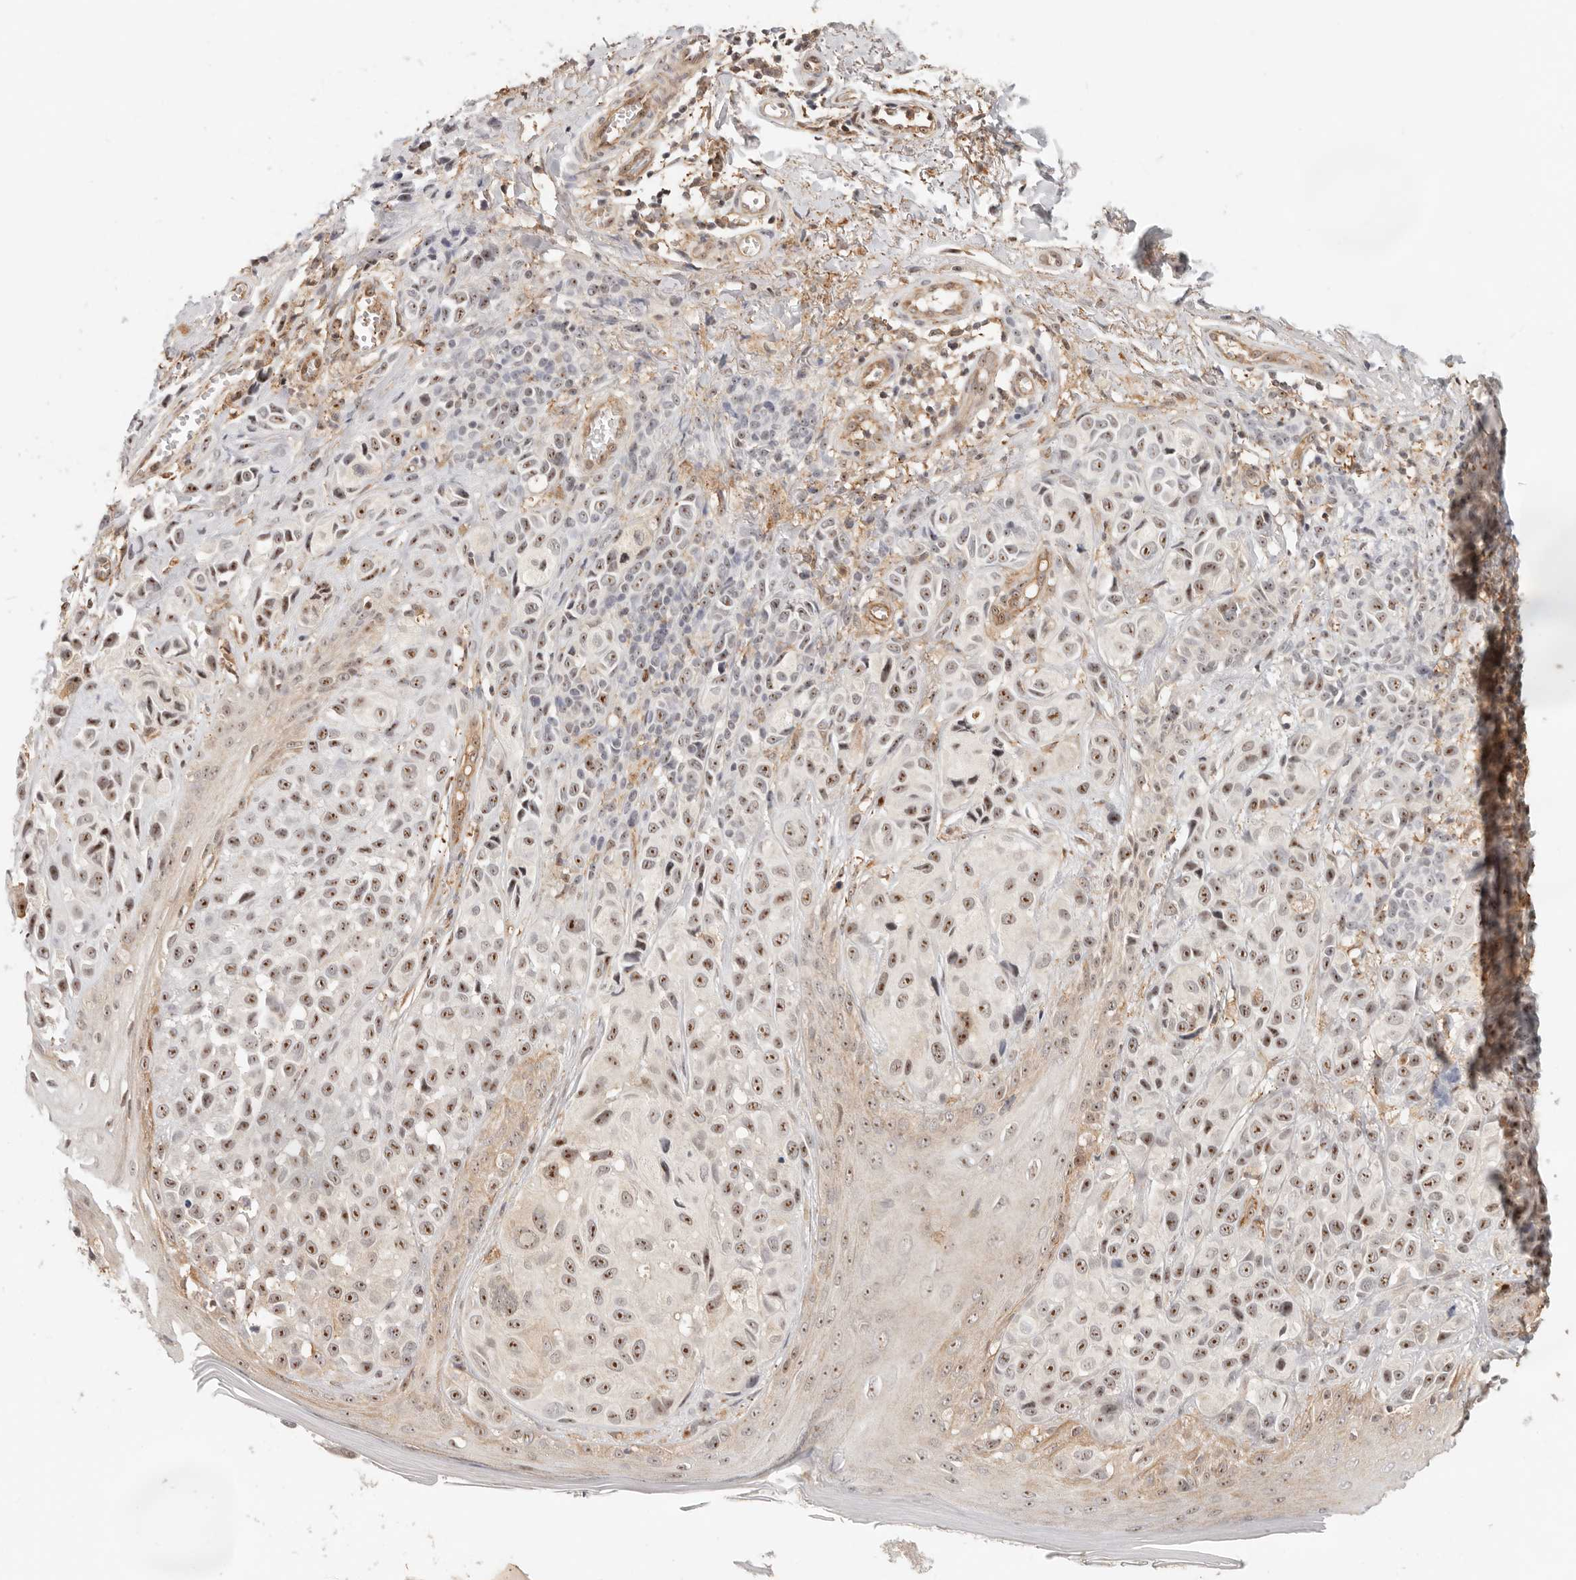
{"staining": {"intensity": "strong", "quantity": ">75%", "location": "nuclear"}, "tissue": "melanoma", "cell_type": "Tumor cells", "image_type": "cancer", "snomed": [{"axis": "morphology", "description": "Malignant melanoma, NOS"}, {"axis": "topography", "description": "Skin"}], "caption": "Immunohistochemical staining of malignant melanoma exhibits strong nuclear protein staining in about >75% of tumor cells.", "gene": "HEXD", "patient": {"sex": "female", "age": 58}}